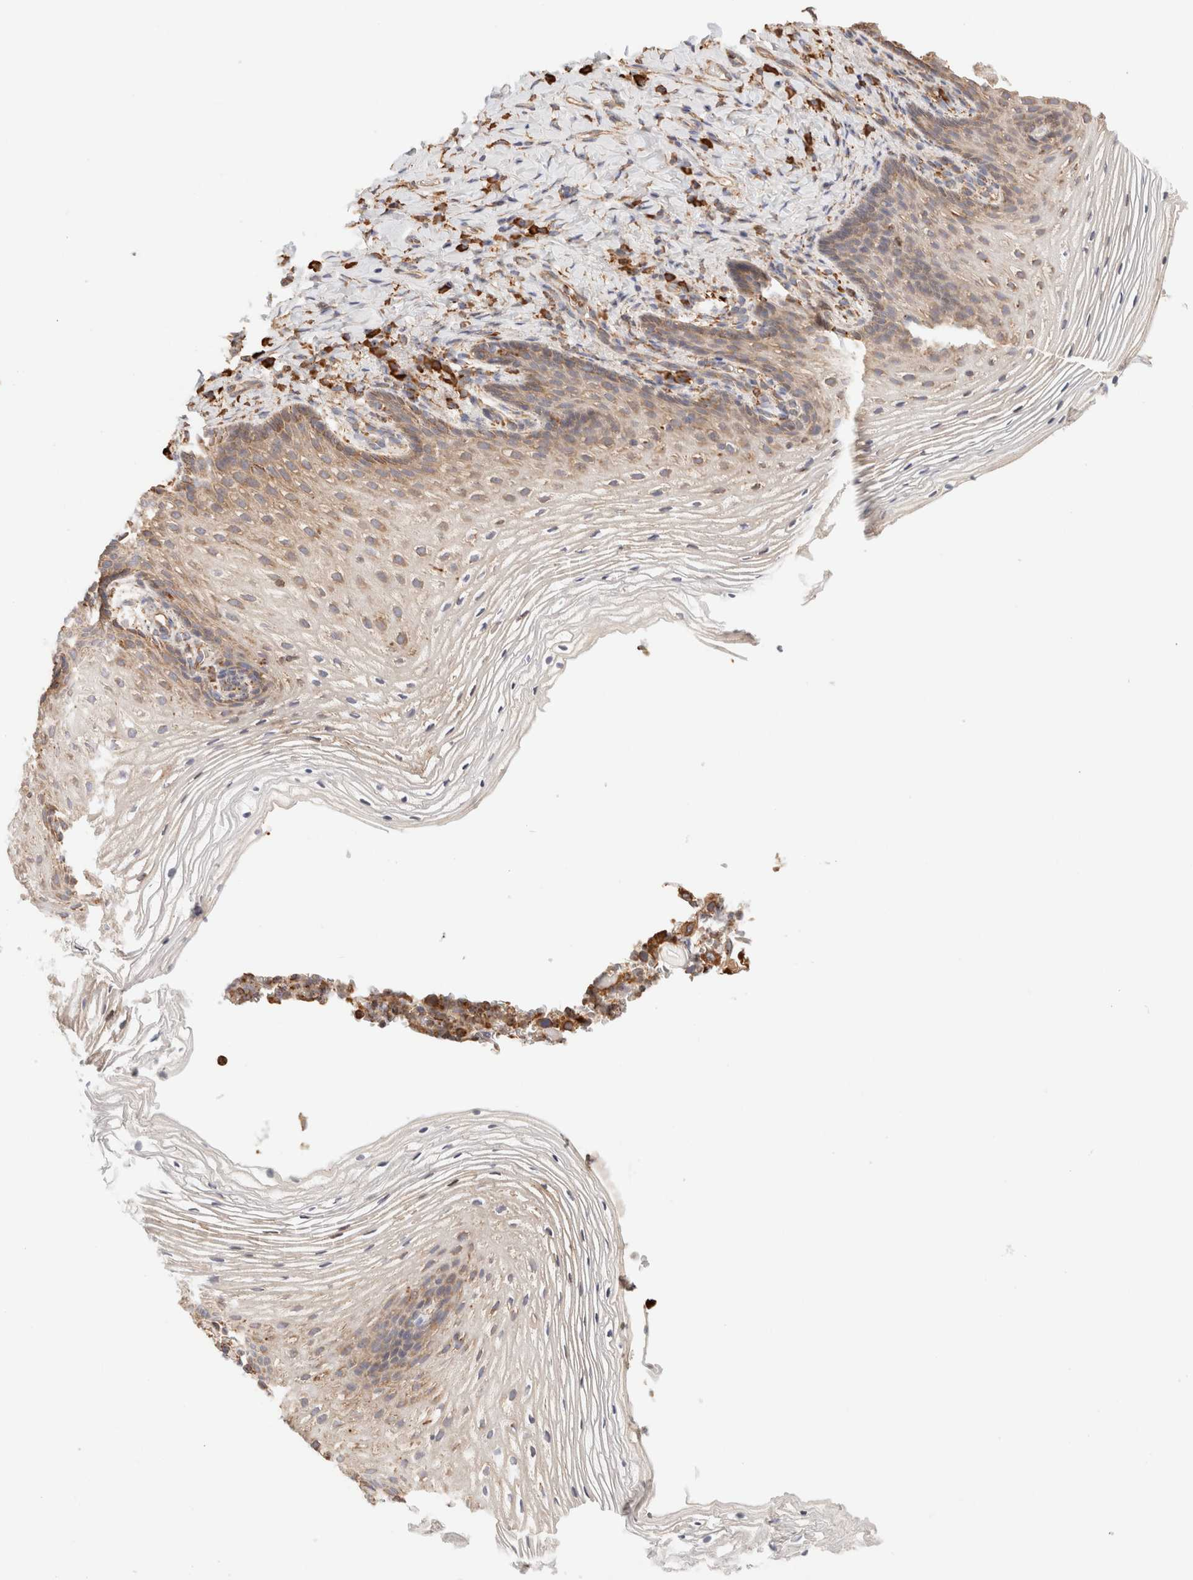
{"staining": {"intensity": "moderate", "quantity": ">75%", "location": "cytoplasmic/membranous"}, "tissue": "vagina", "cell_type": "Squamous epithelial cells", "image_type": "normal", "snomed": [{"axis": "morphology", "description": "Normal tissue, NOS"}, {"axis": "topography", "description": "Vagina"}], "caption": "Brown immunohistochemical staining in benign vagina shows moderate cytoplasmic/membranous positivity in approximately >75% of squamous epithelial cells. (DAB (3,3'-diaminobenzidine) IHC with brightfield microscopy, high magnification).", "gene": "FER", "patient": {"sex": "female", "age": 60}}